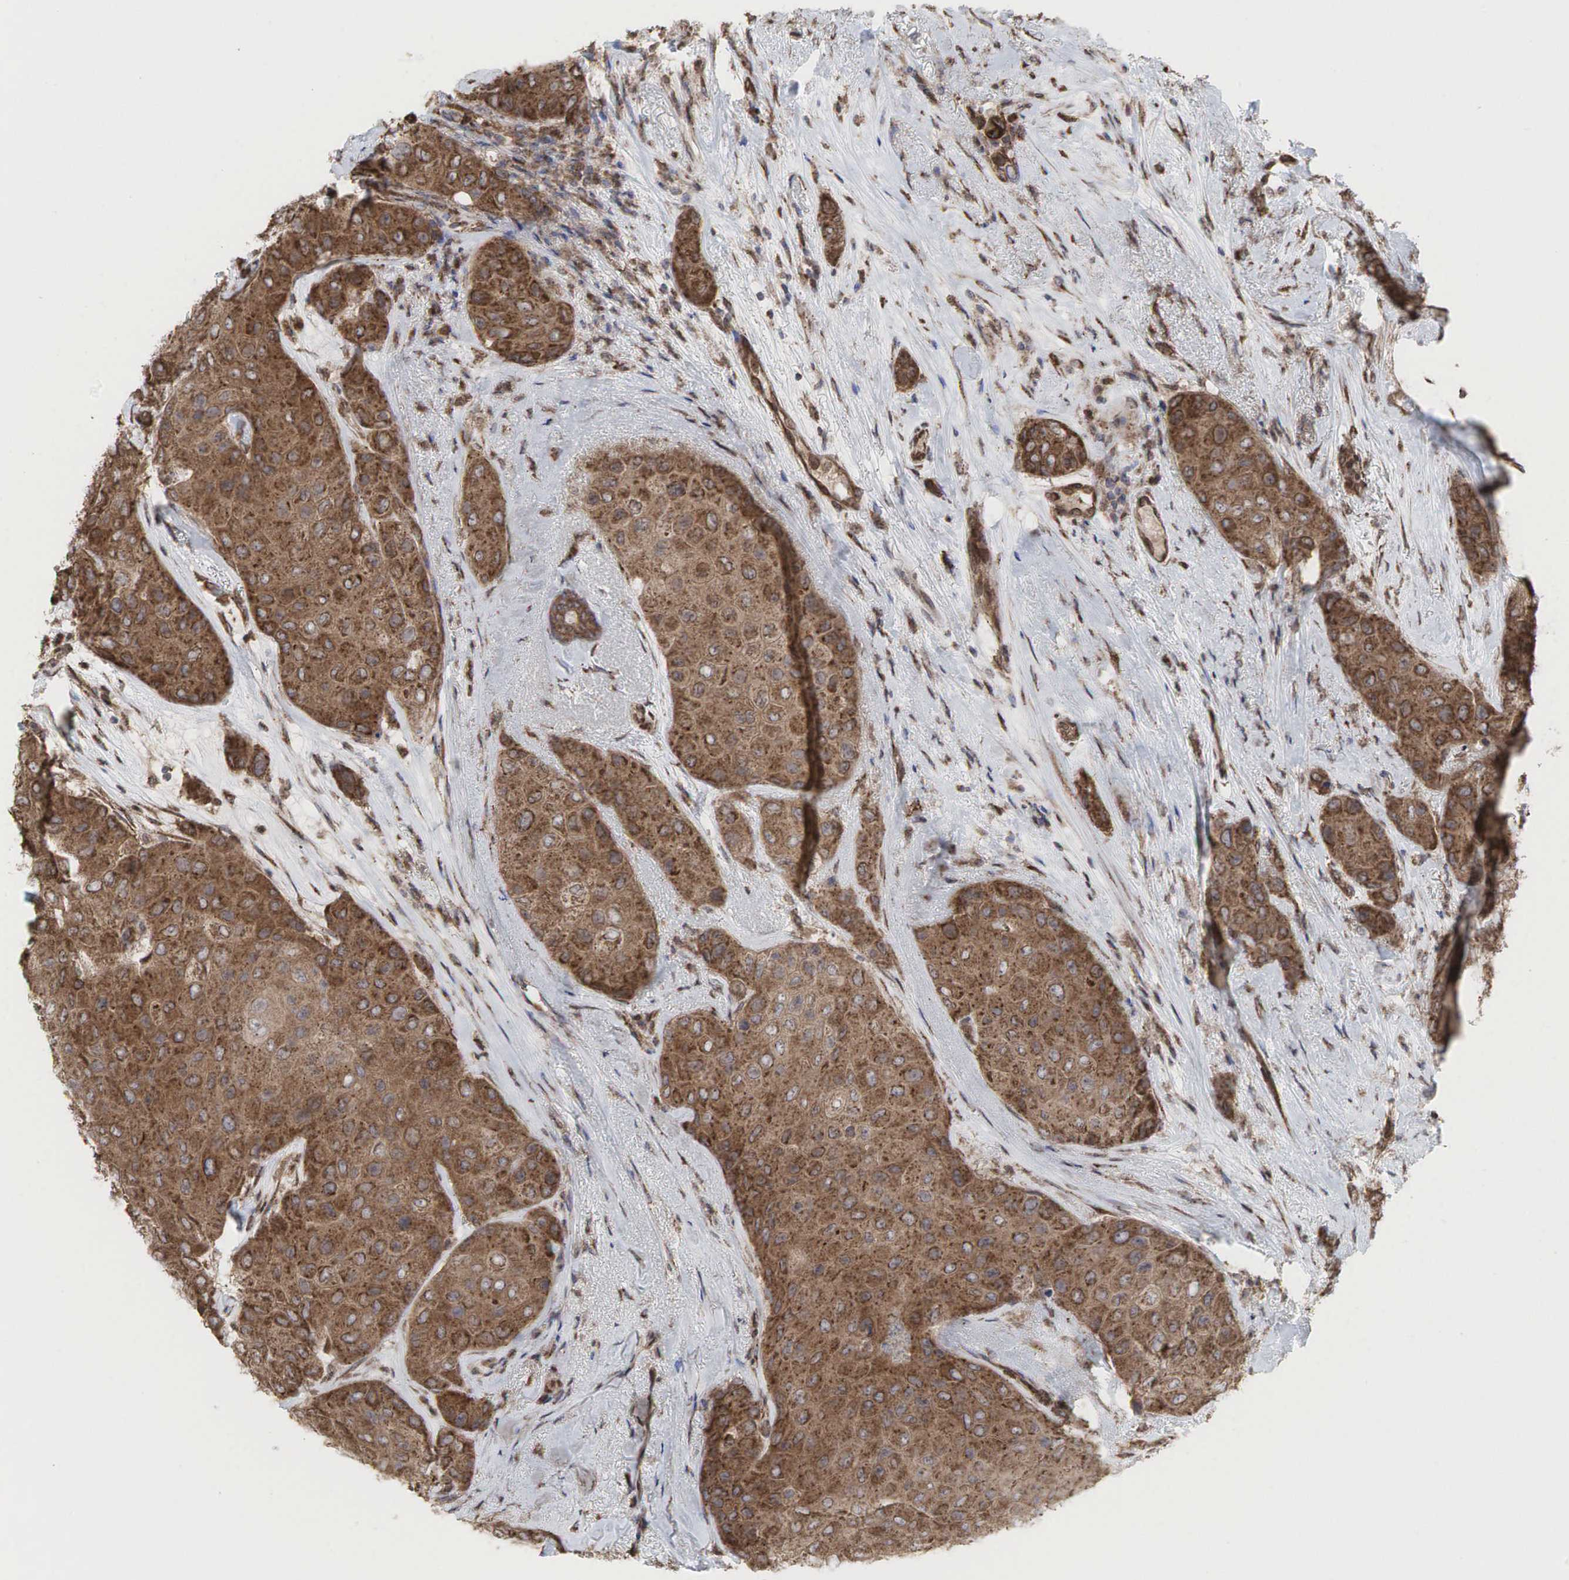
{"staining": {"intensity": "strong", "quantity": ">75%", "location": "cytoplasmic/membranous"}, "tissue": "breast cancer", "cell_type": "Tumor cells", "image_type": "cancer", "snomed": [{"axis": "morphology", "description": "Duct carcinoma"}, {"axis": "topography", "description": "Breast"}], "caption": "Immunohistochemical staining of human breast cancer displays high levels of strong cytoplasmic/membranous expression in approximately >75% of tumor cells.", "gene": "PABPC5", "patient": {"sex": "female", "age": 68}}